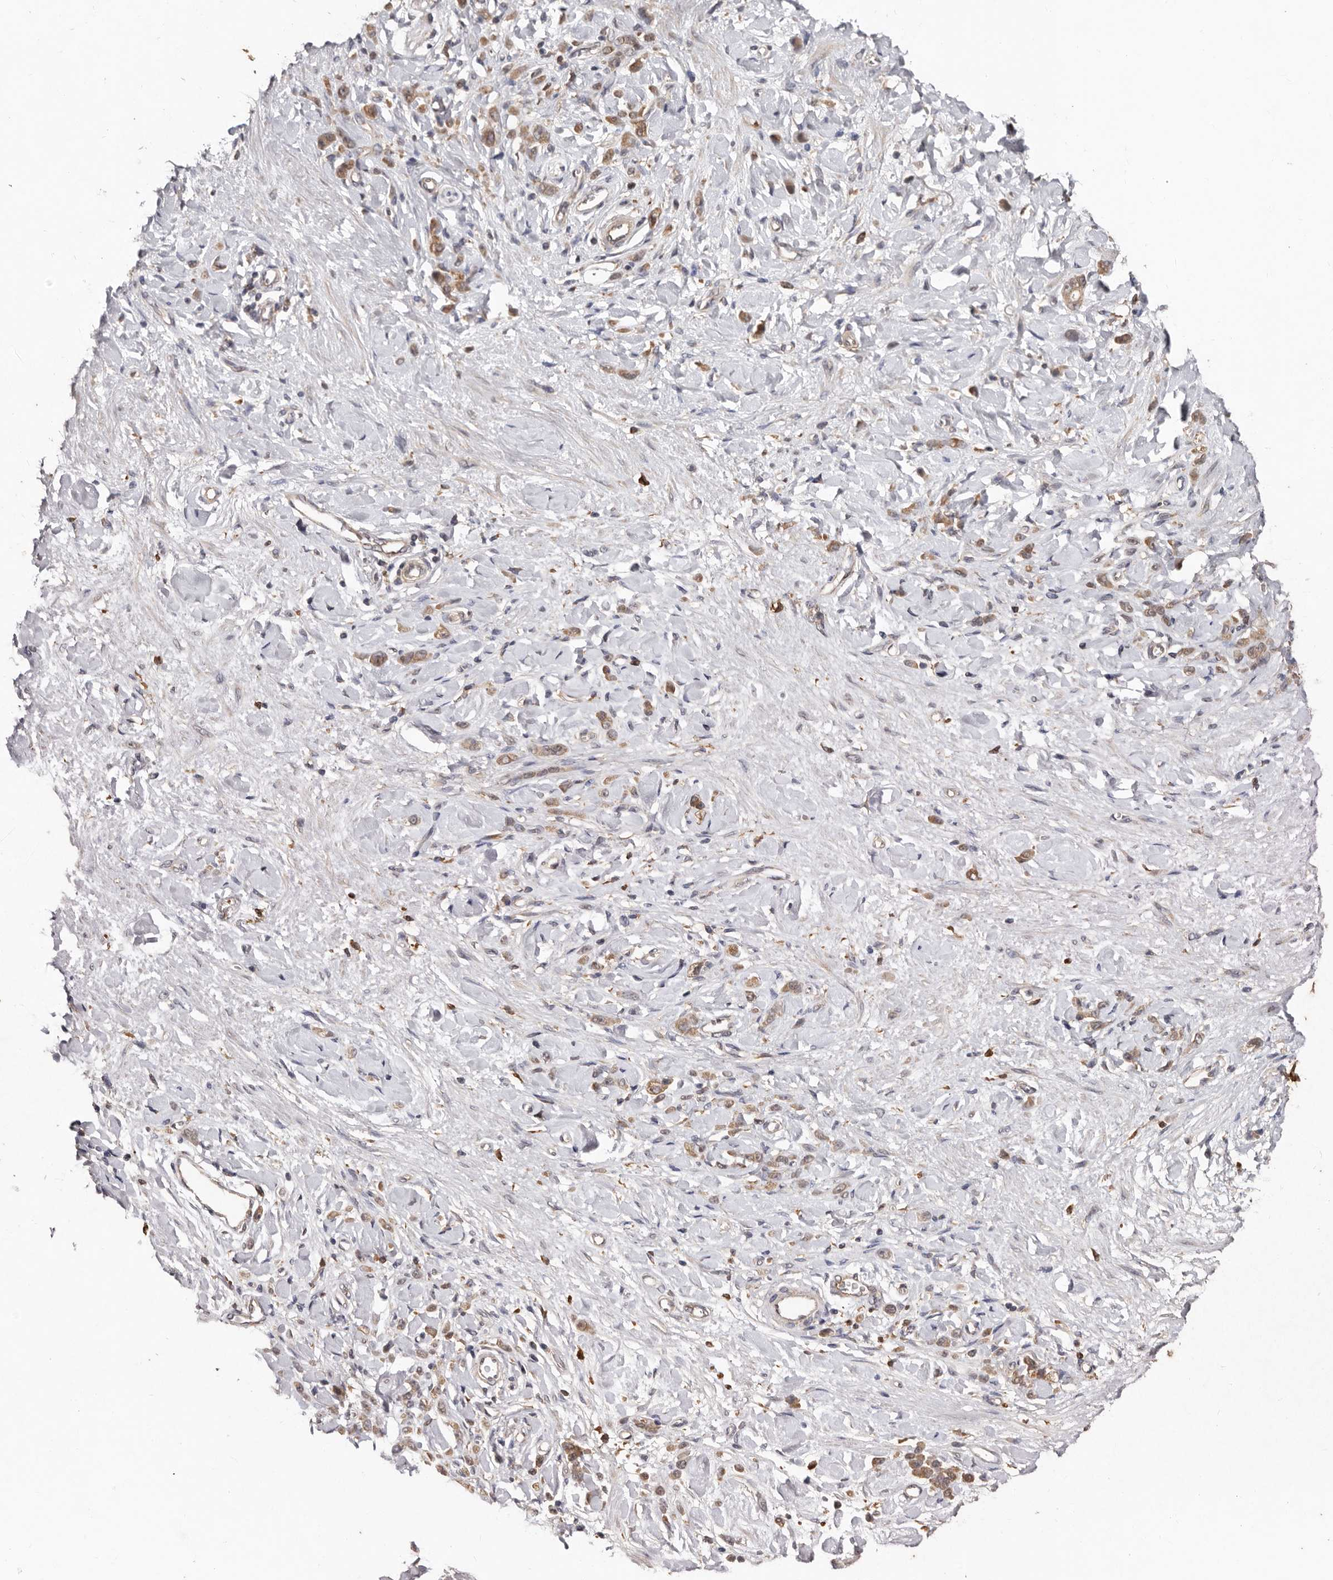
{"staining": {"intensity": "moderate", "quantity": ">75%", "location": "cytoplasmic/membranous"}, "tissue": "stomach cancer", "cell_type": "Tumor cells", "image_type": "cancer", "snomed": [{"axis": "morphology", "description": "Normal tissue, NOS"}, {"axis": "morphology", "description": "Adenocarcinoma, NOS"}, {"axis": "topography", "description": "Stomach"}], "caption": "Stomach adenocarcinoma stained with a brown dye displays moderate cytoplasmic/membranous positive staining in about >75% of tumor cells.", "gene": "RSPO2", "patient": {"sex": "male", "age": 82}}